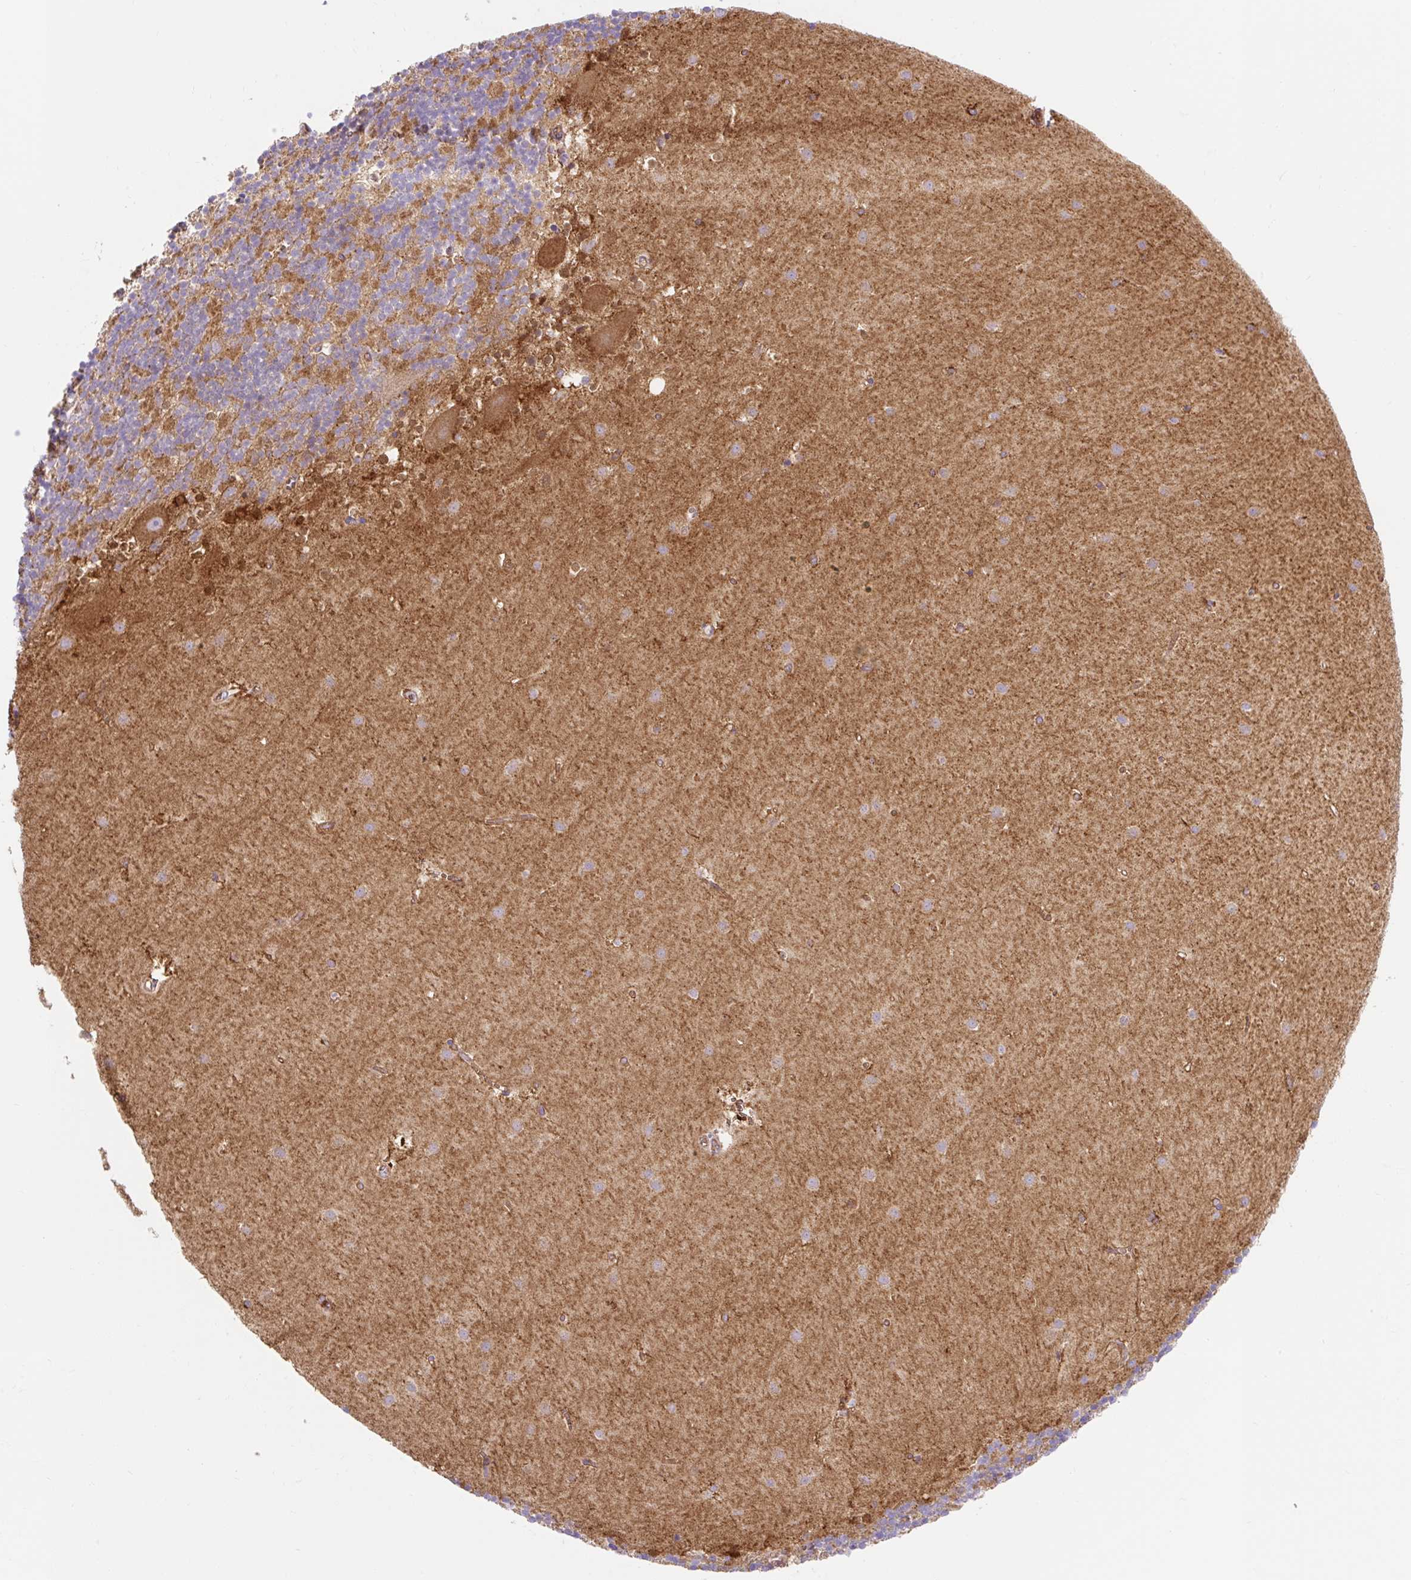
{"staining": {"intensity": "moderate", "quantity": "25%-75%", "location": "cytoplasmic/membranous"}, "tissue": "cerebellum", "cell_type": "Cells in granular layer", "image_type": "normal", "snomed": [{"axis": "morphology", "description": "Normal tissue, NOS"}, {"axis": "topography", "description": "Cerebellum"}], "caption": "Cells in granular layer display medium levels of moderate cytoplasmic/membranous staining in approximately 25%-75% of cells in normal human cerebellum.", "gene": "HIP1R", "patient": {"sex": "male", "age": 54}}